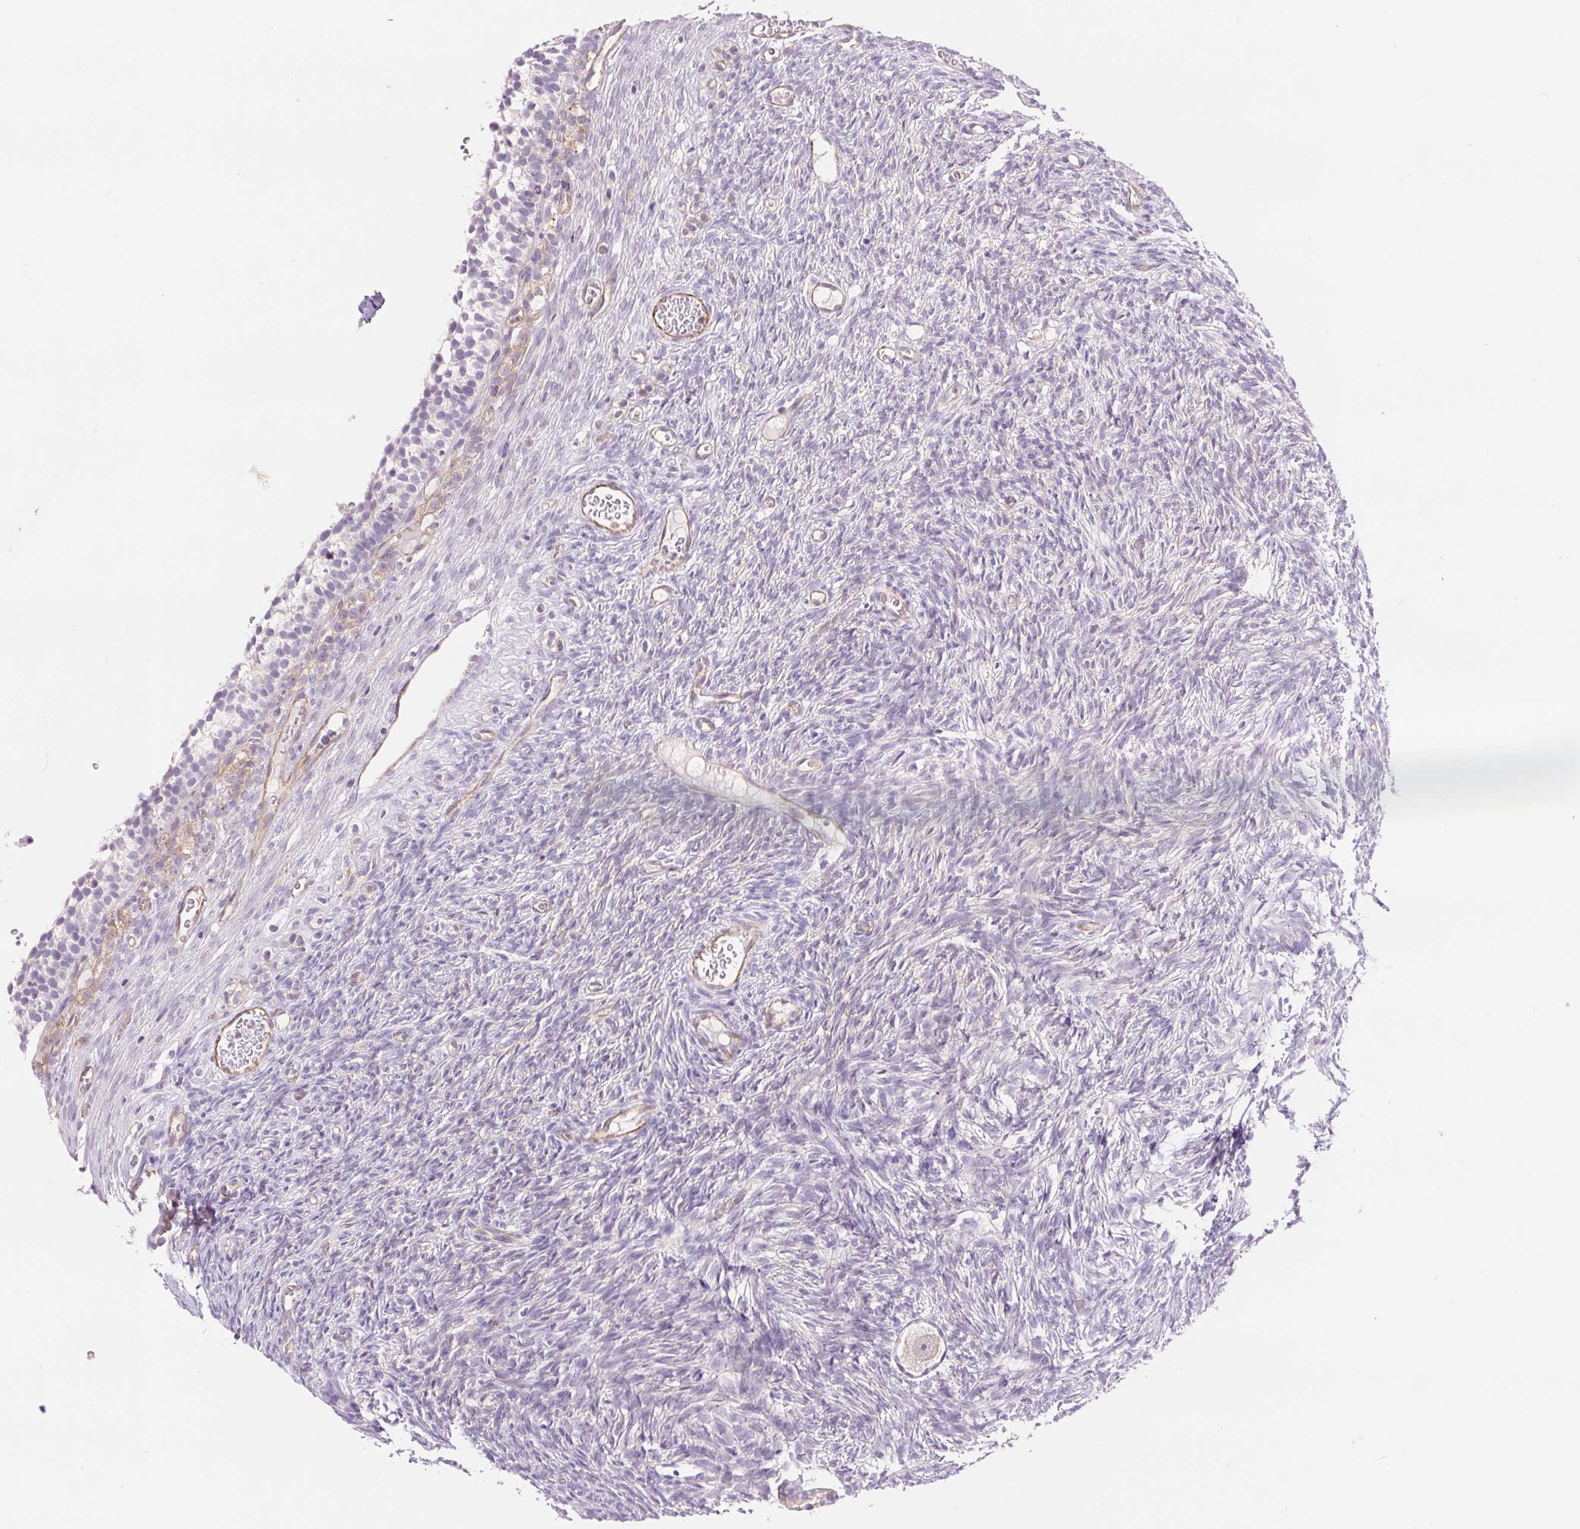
{"staining": {"intensity": "negative", "quantity": "none", "location": "none"}, "tissue": "ovary", "cell_type": "Follicle cells", "image_type": "normal", "snomed": [{"axis": "morphology", "description": "Normal tissue, NOS"}, {"axis": "topography", "description": "Ovary"}], "caption": "Immunohistochemical staining of benign human ovary demonstrates no significant expression in follicle cells. (IHC, brightfield microscopy, high magnification).", "gene": "DIXDC1", "patient": {"sex": "female", "age": 34}}